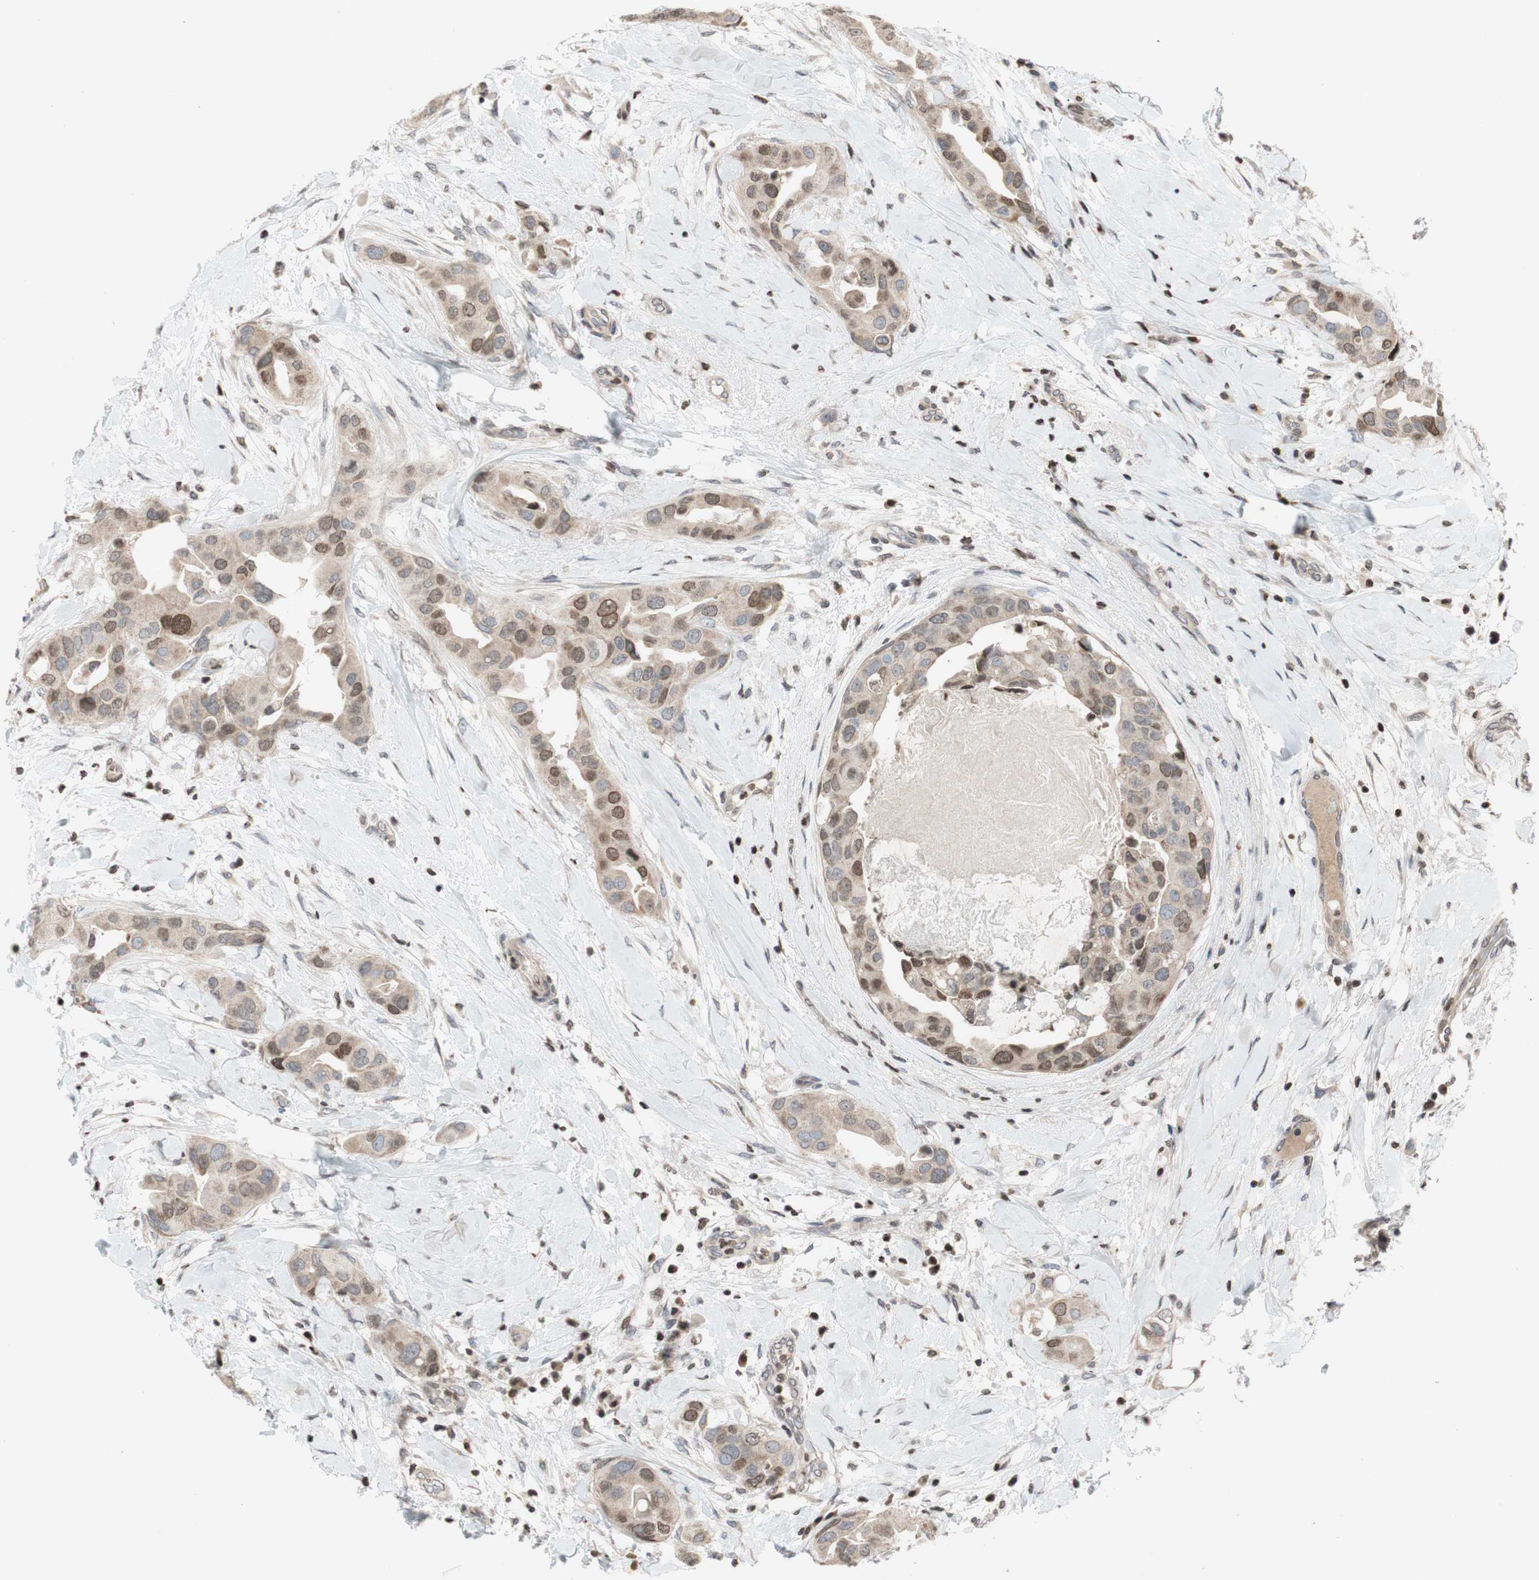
{"staining": {"intensity": "moderate", "quantity": "<25%", "location": "cytoplasmic/membranous,nuclear"}, "tissue": "breast cancer", "cell_type": "Tumor cells", "image_type": "cancer", "snomed": [{"axis": "morphology", "description": "Duct carcinoma"}, {"axis": "topography", "description": "Breast"}], "caption": "Breast infiltrating ductal carcinoma stained for a protein (brown) reveals moderate cytoplasmic/membranous and nuclear positive expression in approximately <25% of tumor cells.", "gene": "MCM6", "patient": {"sex": "female", "age": 40}}